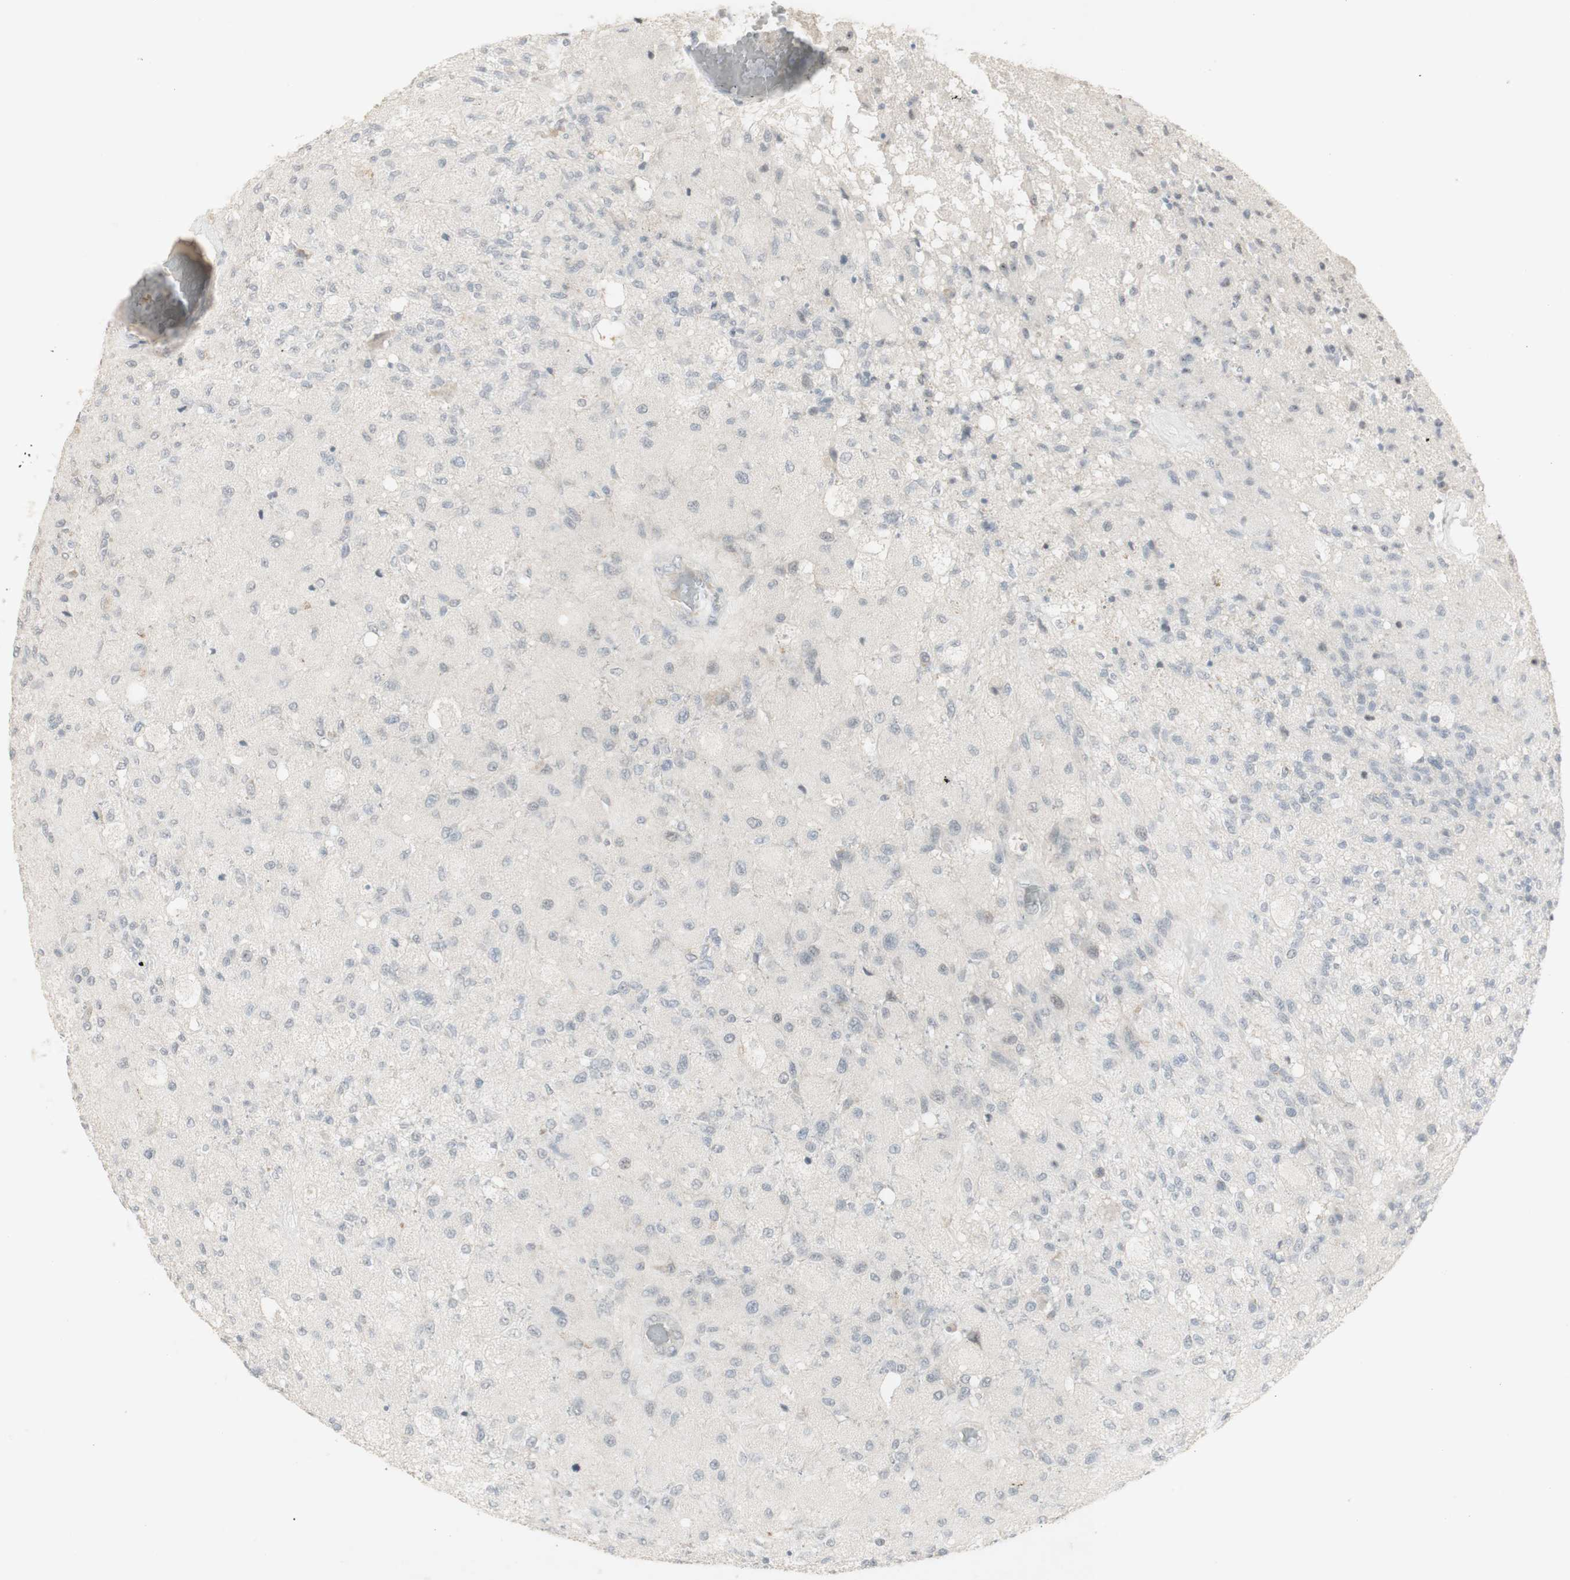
{"staining": {"intensity": "negative", "quantity": "none", "location": "none"}, "tissue": "glioma", "cell_type": "Tumor cells", "image_type": "cancer", "snomed": [{"axis": "morphology", "description": "Normal tissue, NOS"}, {"axis": "morphology", "description": "Glioma, malignant, High grade"}, {"axis": "topography", "description": "Cerebral cortex"}], "caption": "Histopathology image shows no significant protein staining in tumor cells of malignant glioma (high-grade).", "gene": "C1orf116", "patient": {"sex": "male", "age": 77}}